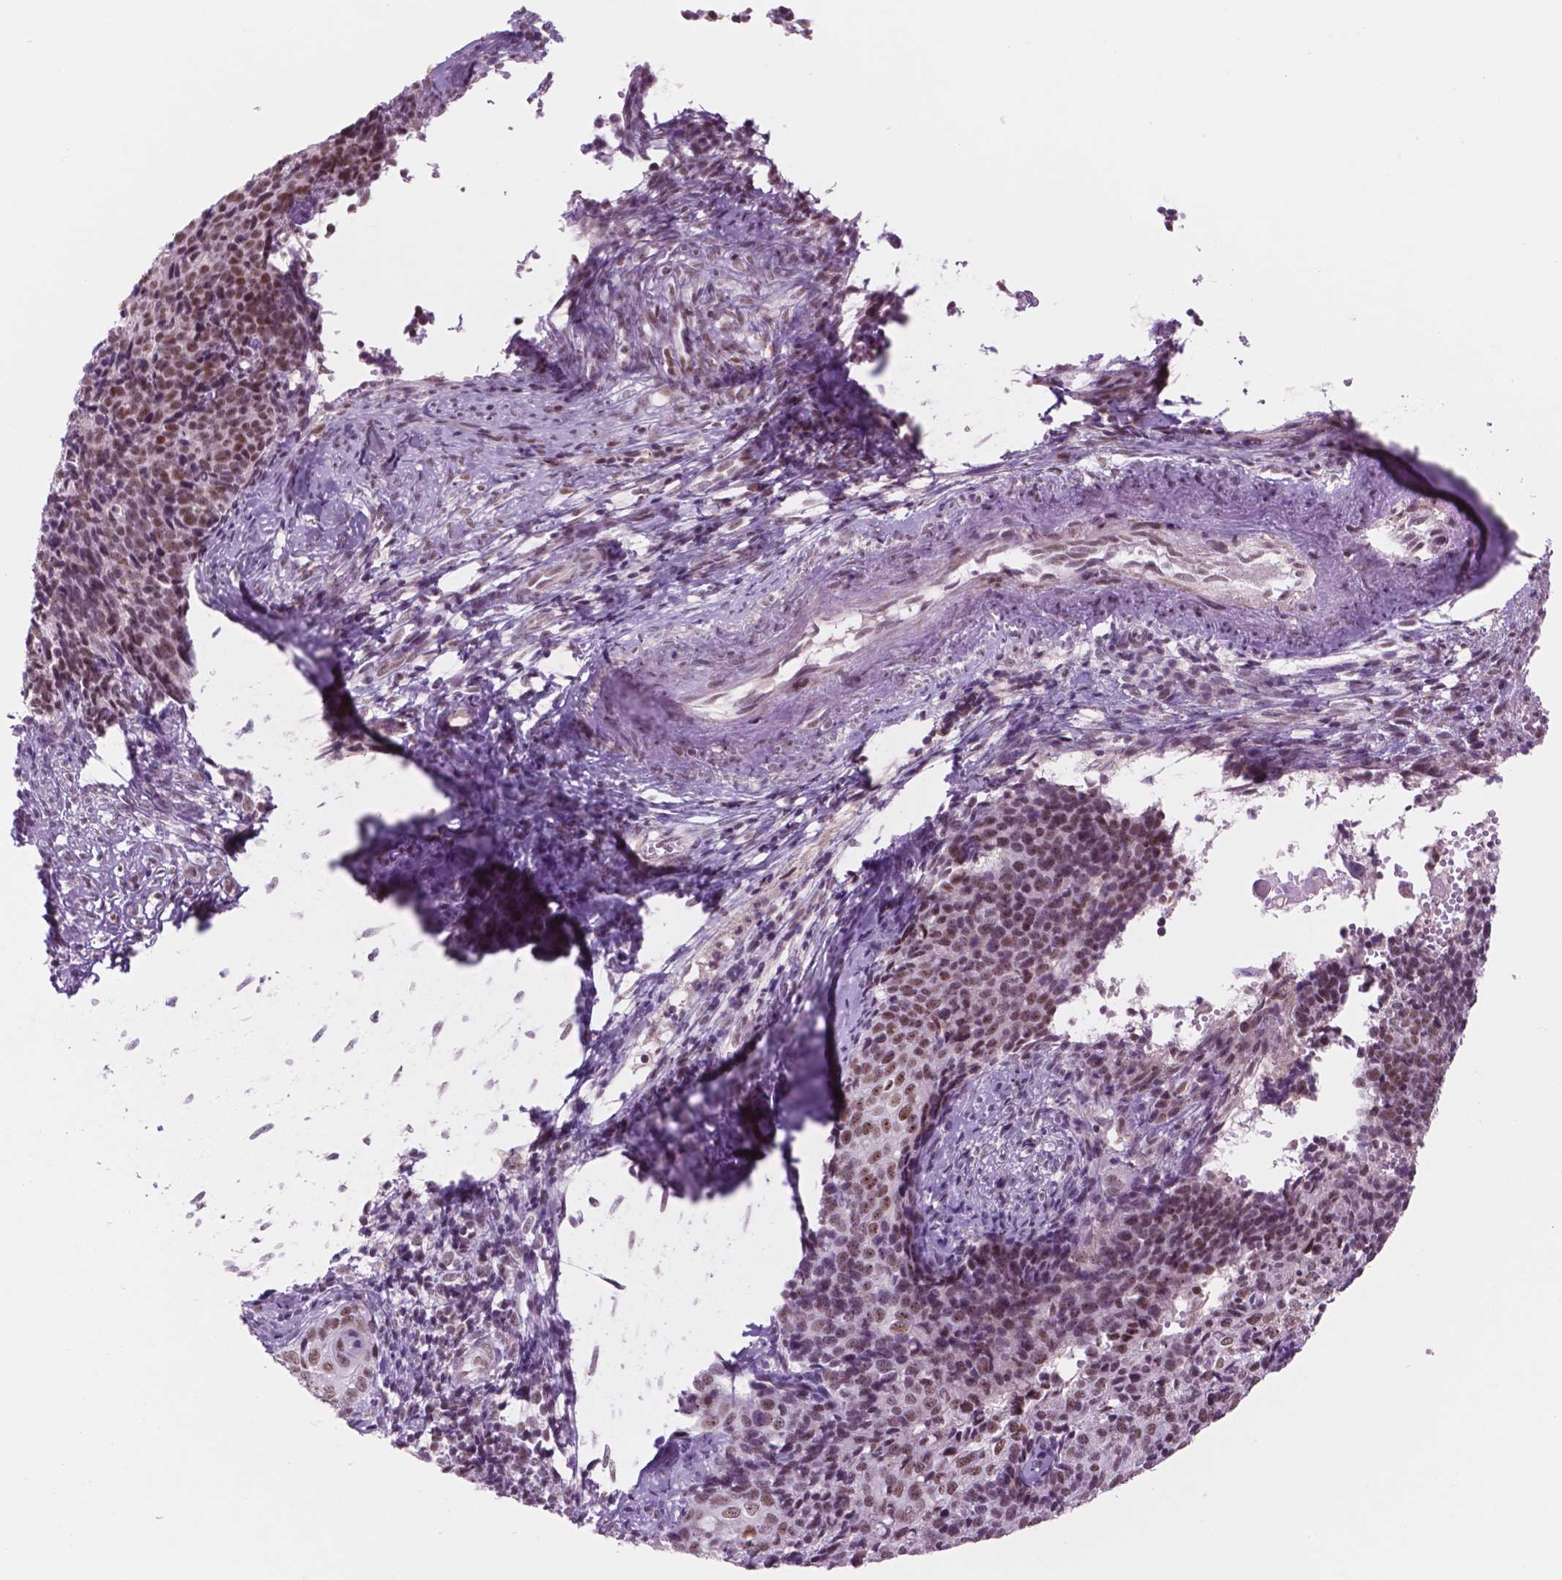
{"staining": {"intensity": "moderate", "quantity": ">75%", "location": "nuclear"}, "tissue": "cervical cancer", "cell_type": "Tumor cells", "image_type": "cancer", "snomed": [{"axis": "morphology", "description": "Squamous cell carcinoma, NOS"}, {"axis": "topography", "description": "Cervix"}], "caption": "About >75% of tumor cells in human cervical cancer show moderate nuclear protein expression as visualized by brown immunohistochemical staining.", "gene": "CTR9", "patient": {"sex": "female", "age": 39}}